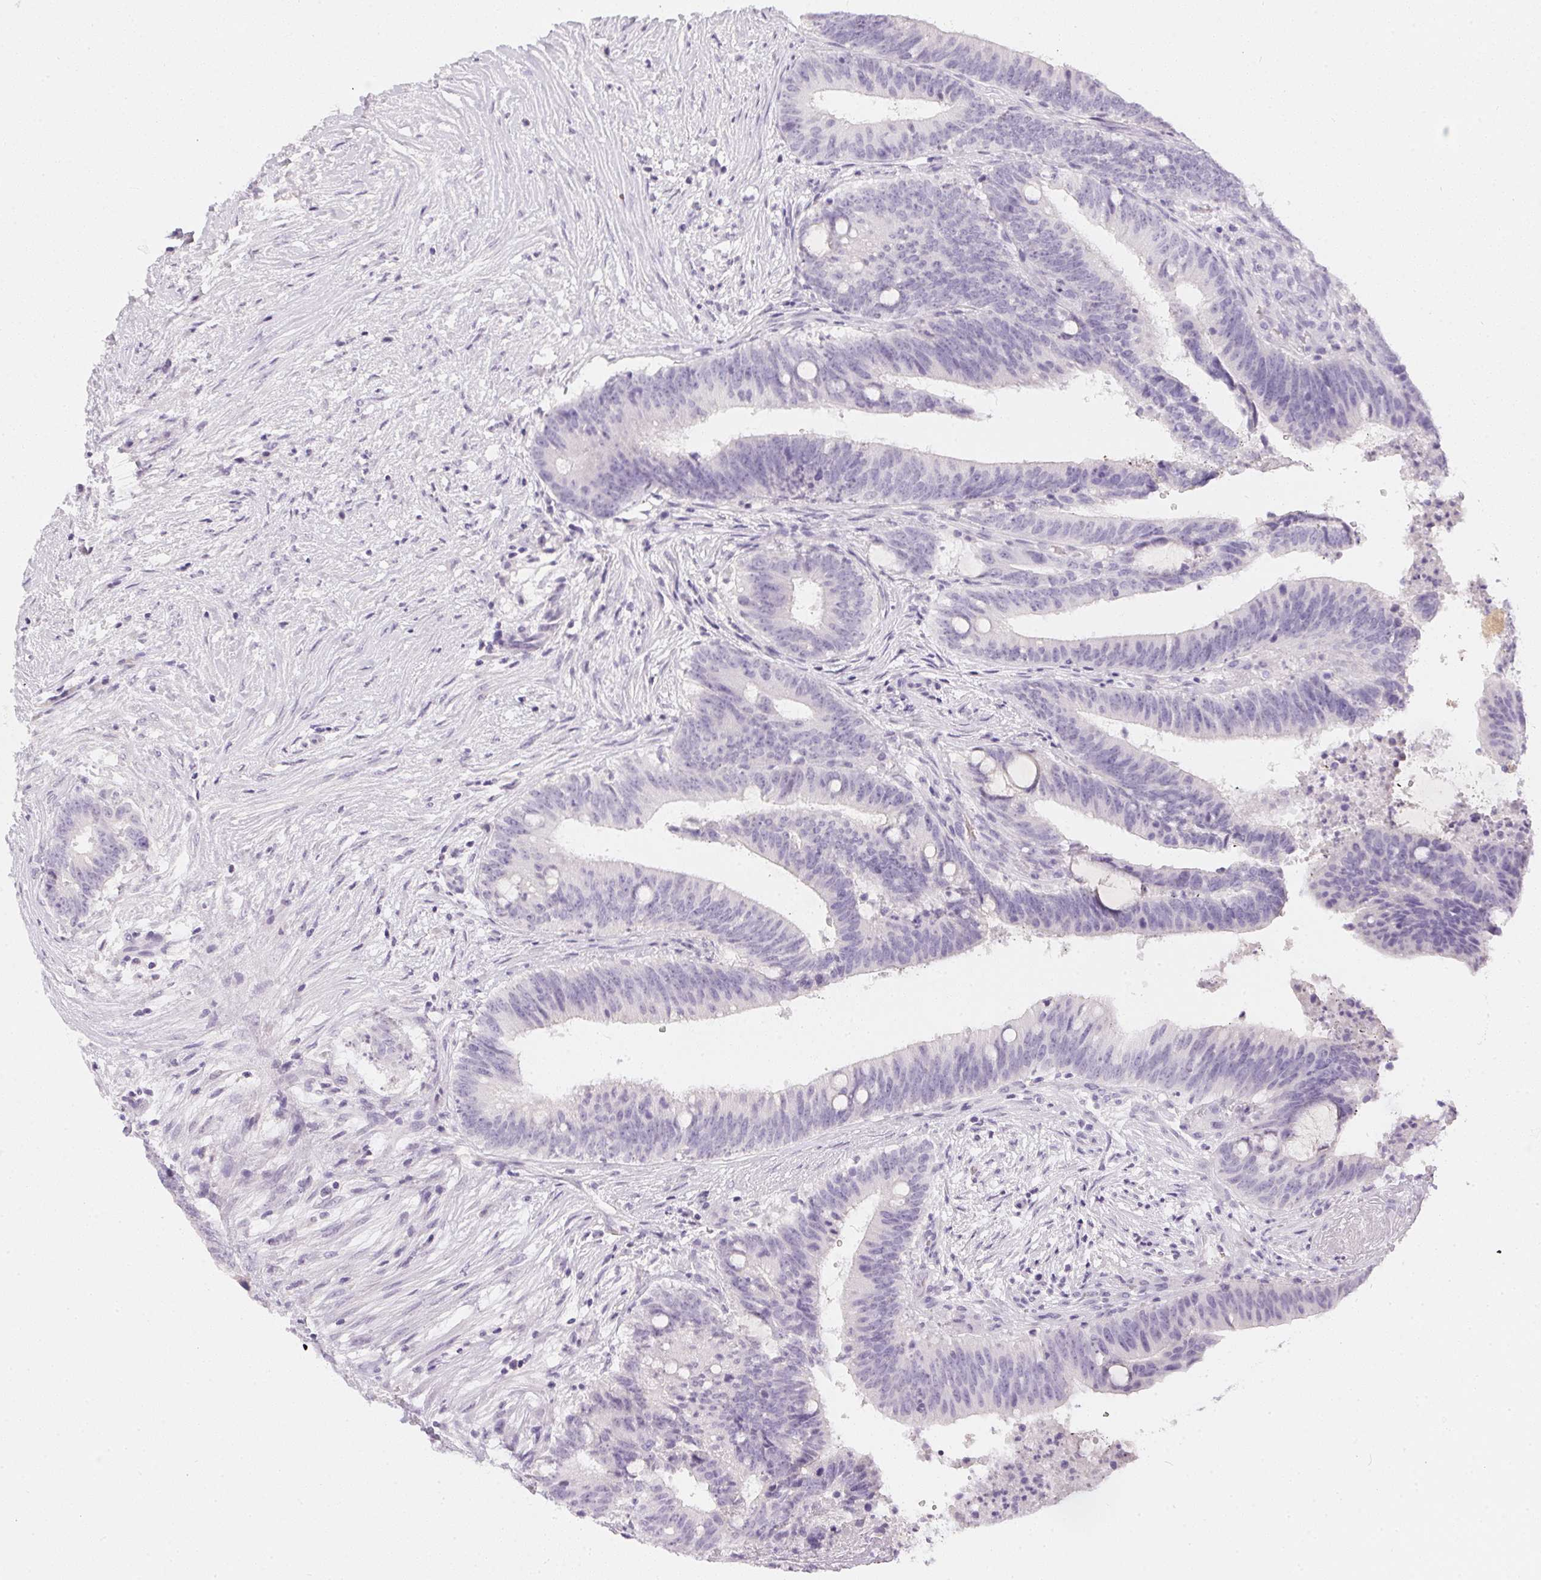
{"staining": {"intensity": "negative", "quantity": "none", "location": "none"}, "tissue": "colorectal cancer", "cell_type": "Tumor cells", "image_type": "cancer", "snomed": [{"axis": "morphology", "description": "Adenocarcinoma, NOS"}, {"axis": "topography", "description": "Colon"}], "caption": "The histopathology image exhibits no significant staining in tumor cells of adenocarcinoma (colorectal).", "gene": "PPY", "patient": {"sex": "female", "age": 43}}